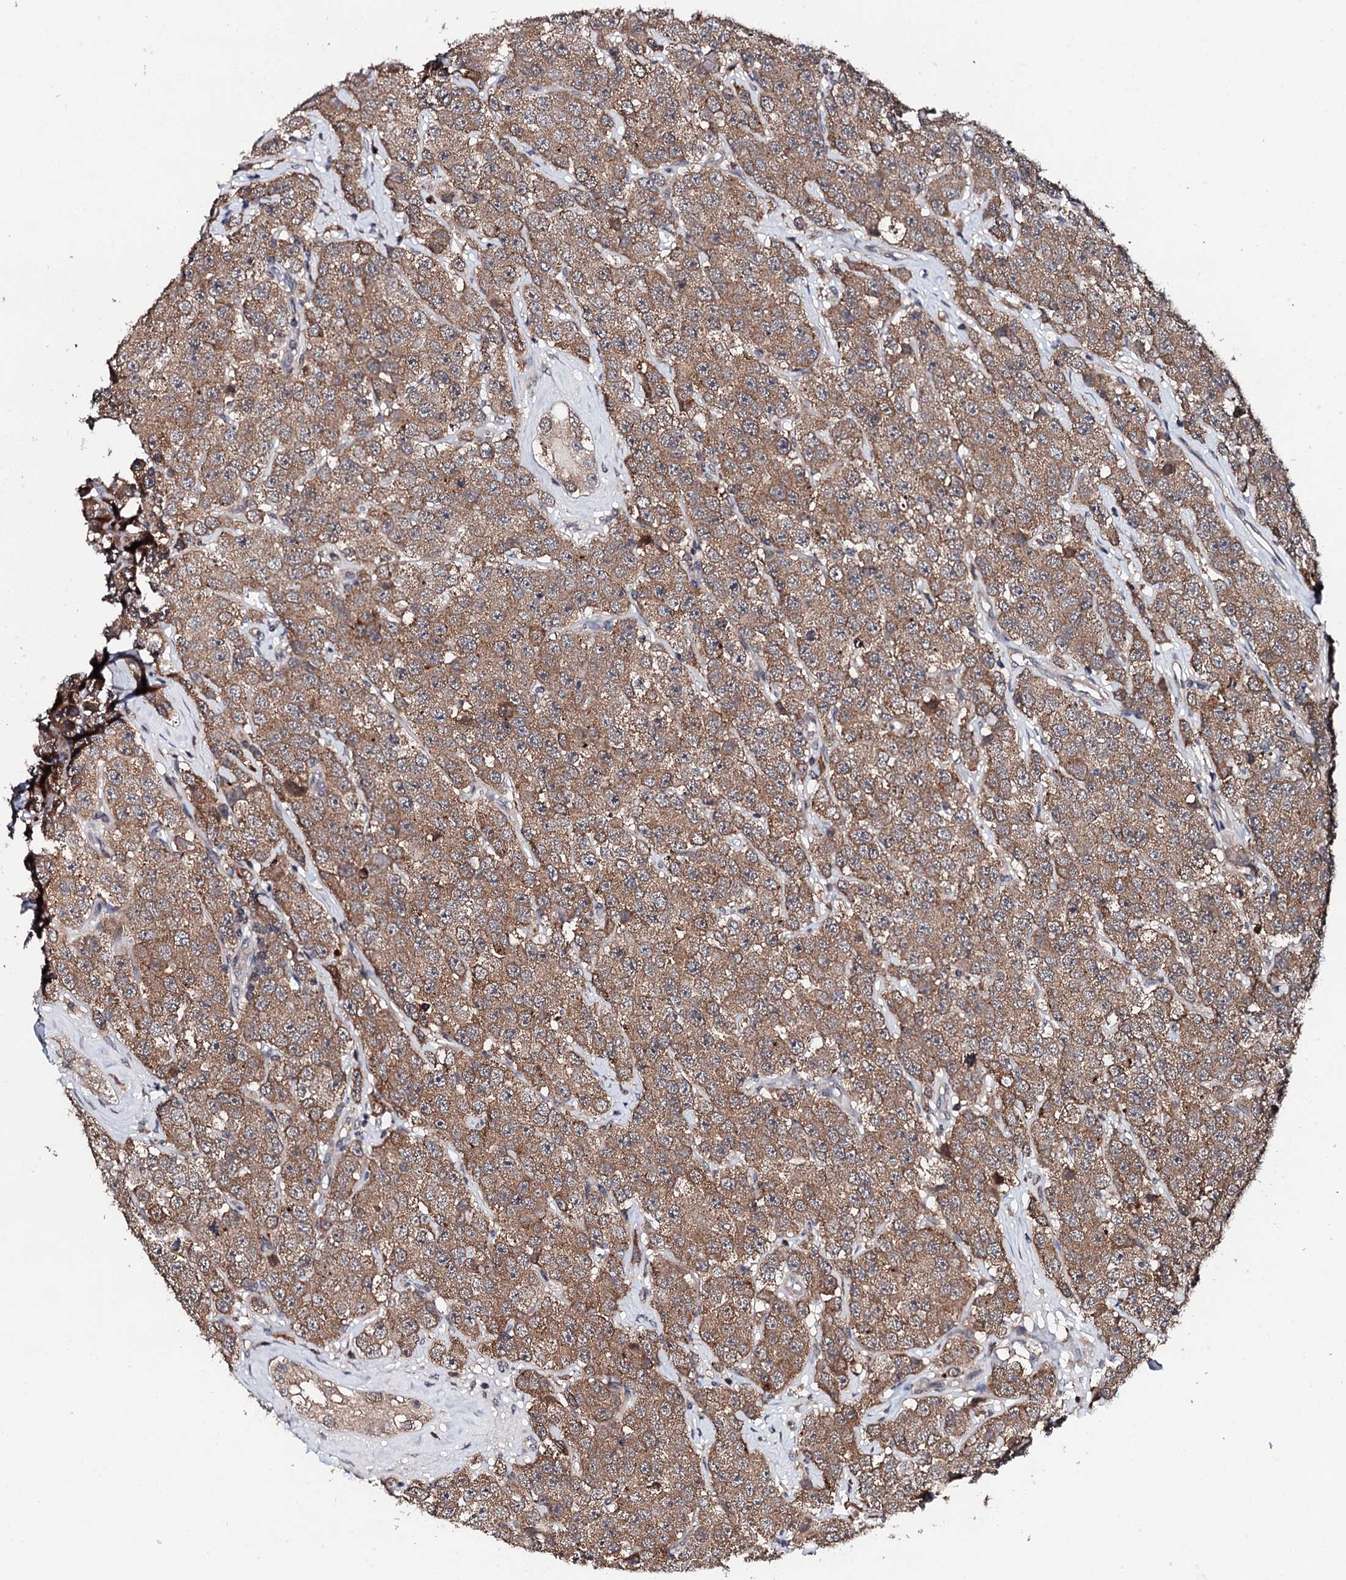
{"staining": {"intensity": "moderate", "quantity": ">75%", "location": "cytoplasmic/membranous"}, "tissue": "testis cancer", "cell_type": "Tumor cells", "image_type": "cancer", "snomed": [{"axis": "morphology", "description": "Seminoma, NOS"}, {"axis": "topography", "description": "Testis"}], "caption": "High-magnification brightfield microscopy of testis seminoma stained with DAB (3,3'-diaminobenzidine) (brown) and counterstained with hematoxylin (blue). tumor cells exhibit moderate cytoplasmic/membranous expression is appreciated in about>75% of cells. (DAB = brown stain, brightfield microscopy at high magnification).", "gene": "EDC3", "patient": {"sex": "male", "age": 28}}